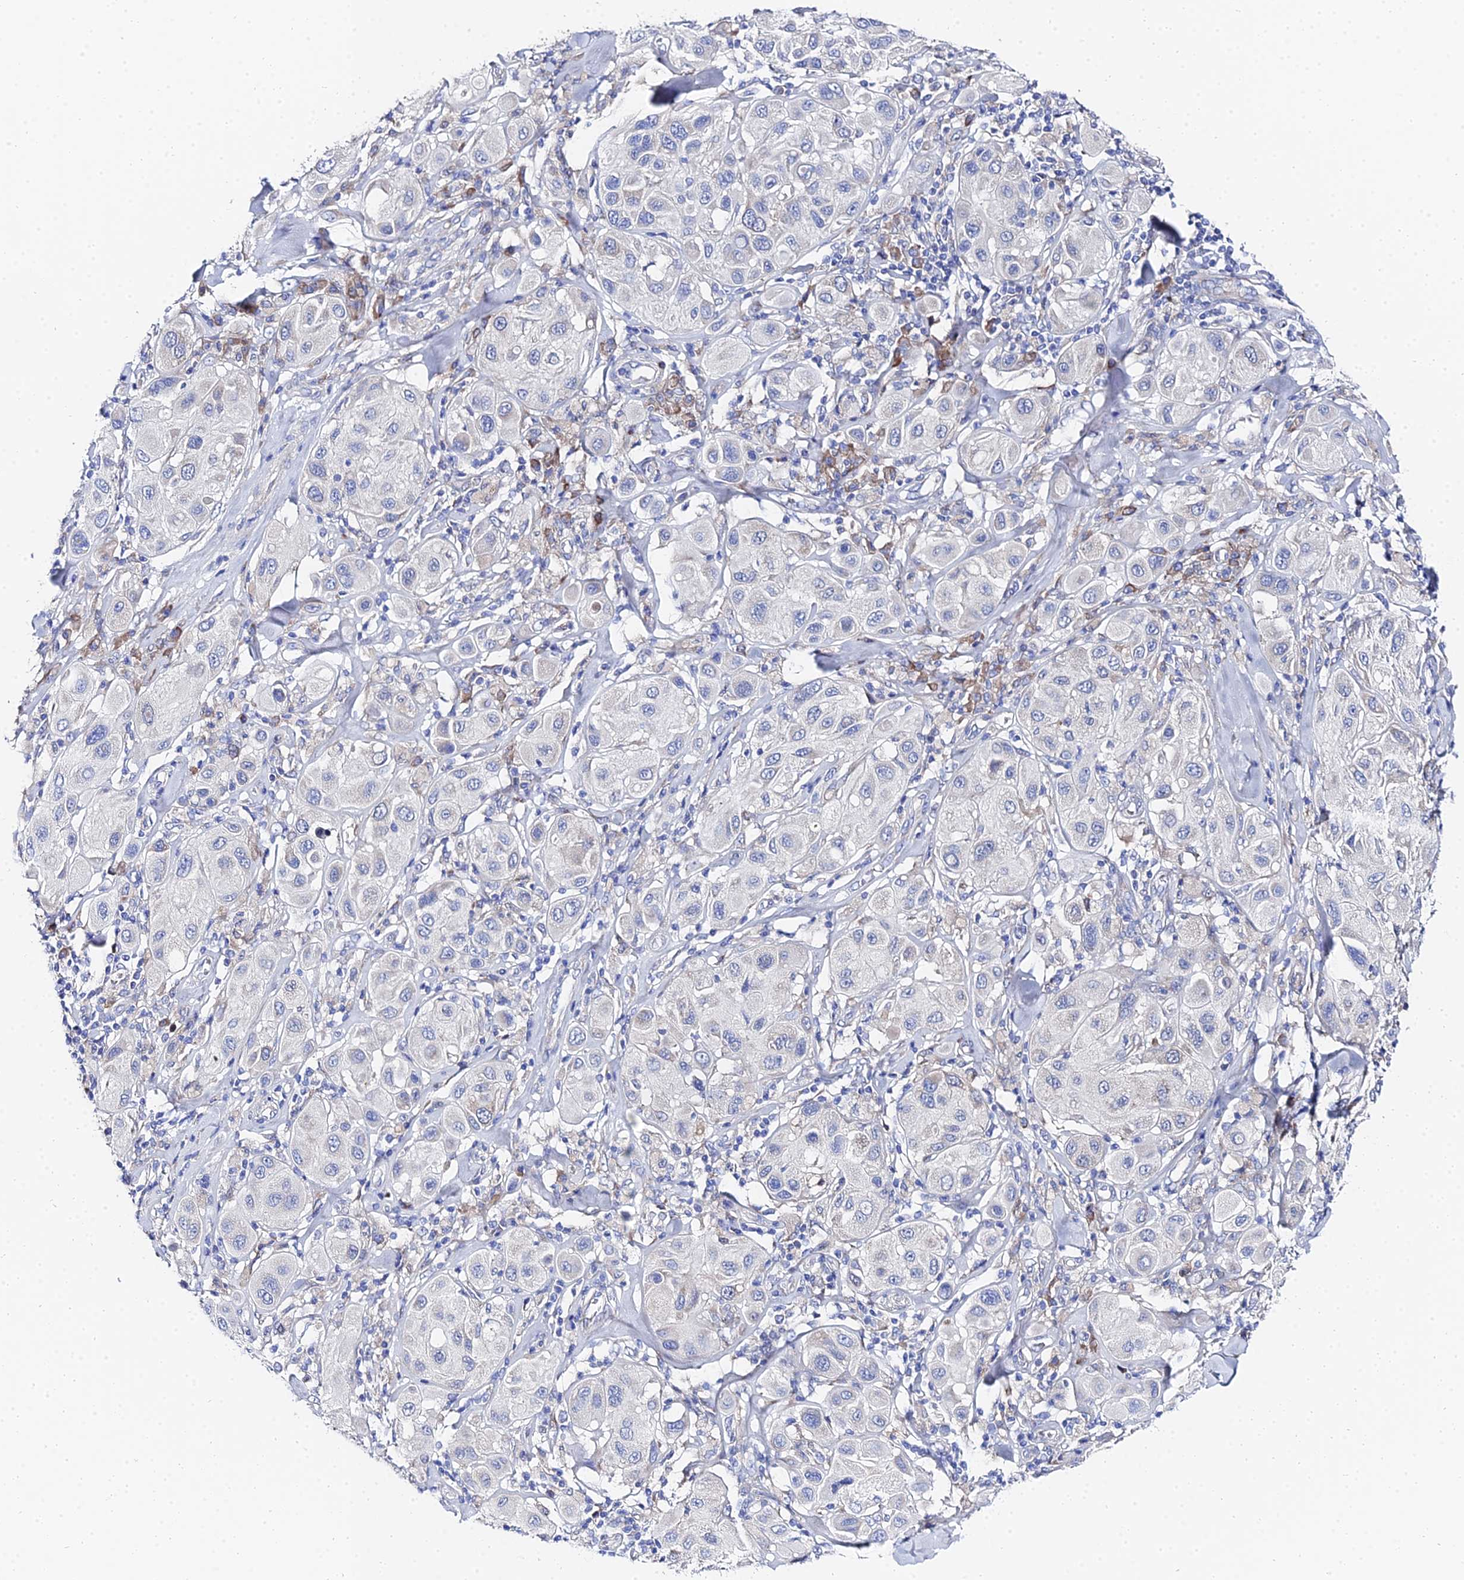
{"staining": {"intensity": "negative", "quantity": "none", "location": "none"}, "tissue": "melanoma", "cell_type": "Tumor cells", "image_type": "cancer", "snomed": [{"axis": "morphology", "description": "Malignant melanoma, Metastatic site"}, {"axis": "topography", "description": "Skin"}], "caption": "The photomicrograph reveals no staining of tumor cells in malignant melanoma (metastatic site).", "gene": "PTTG1", "patient": {"sex": "male", "age": 41}}